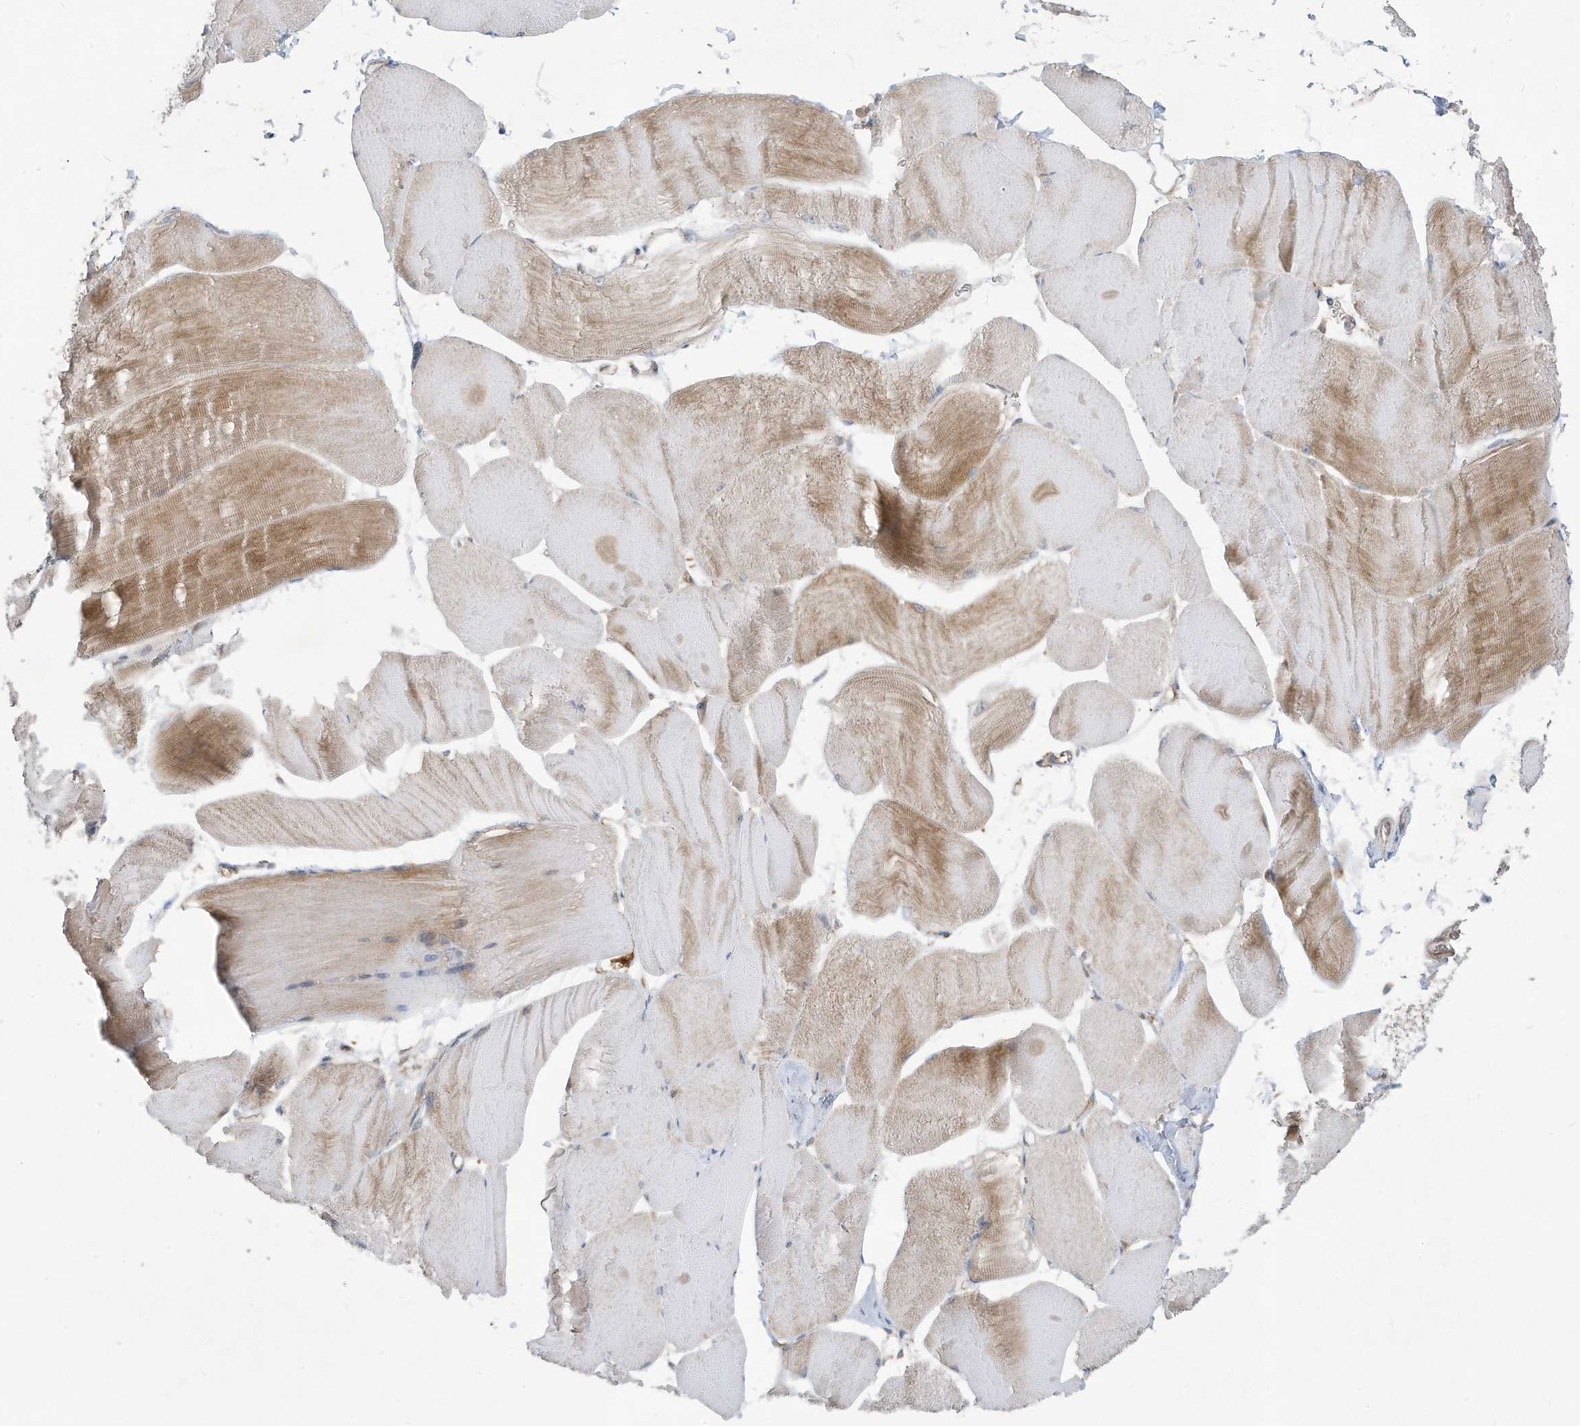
{"staining": {"intensity": "moderate", "quantity": "25%-75%", "location": "cytoplasmic/membranous"}, "tissue": "skeletal muscle", "cell_type": "Myocytes", "image_type": "normal", "snomed": [{"axis": "morphology", "description": "Normal tissue, NOS"}, {"axis": "morphology", "description": "Basal cell carcinoma"}, {"axis": "topography", "description": "Skeletal muscle"}], "caption": "Immunohistochemistry (DAB (3,3'-diaminobenzidine)) staining of unremarkable human skeletal muscle displays moderate cytoplasmic/membranous protein positivity in about 25%-75% of myocytes.", "gene": "USE1", "patient": {"sex": "female", "age": 64}}